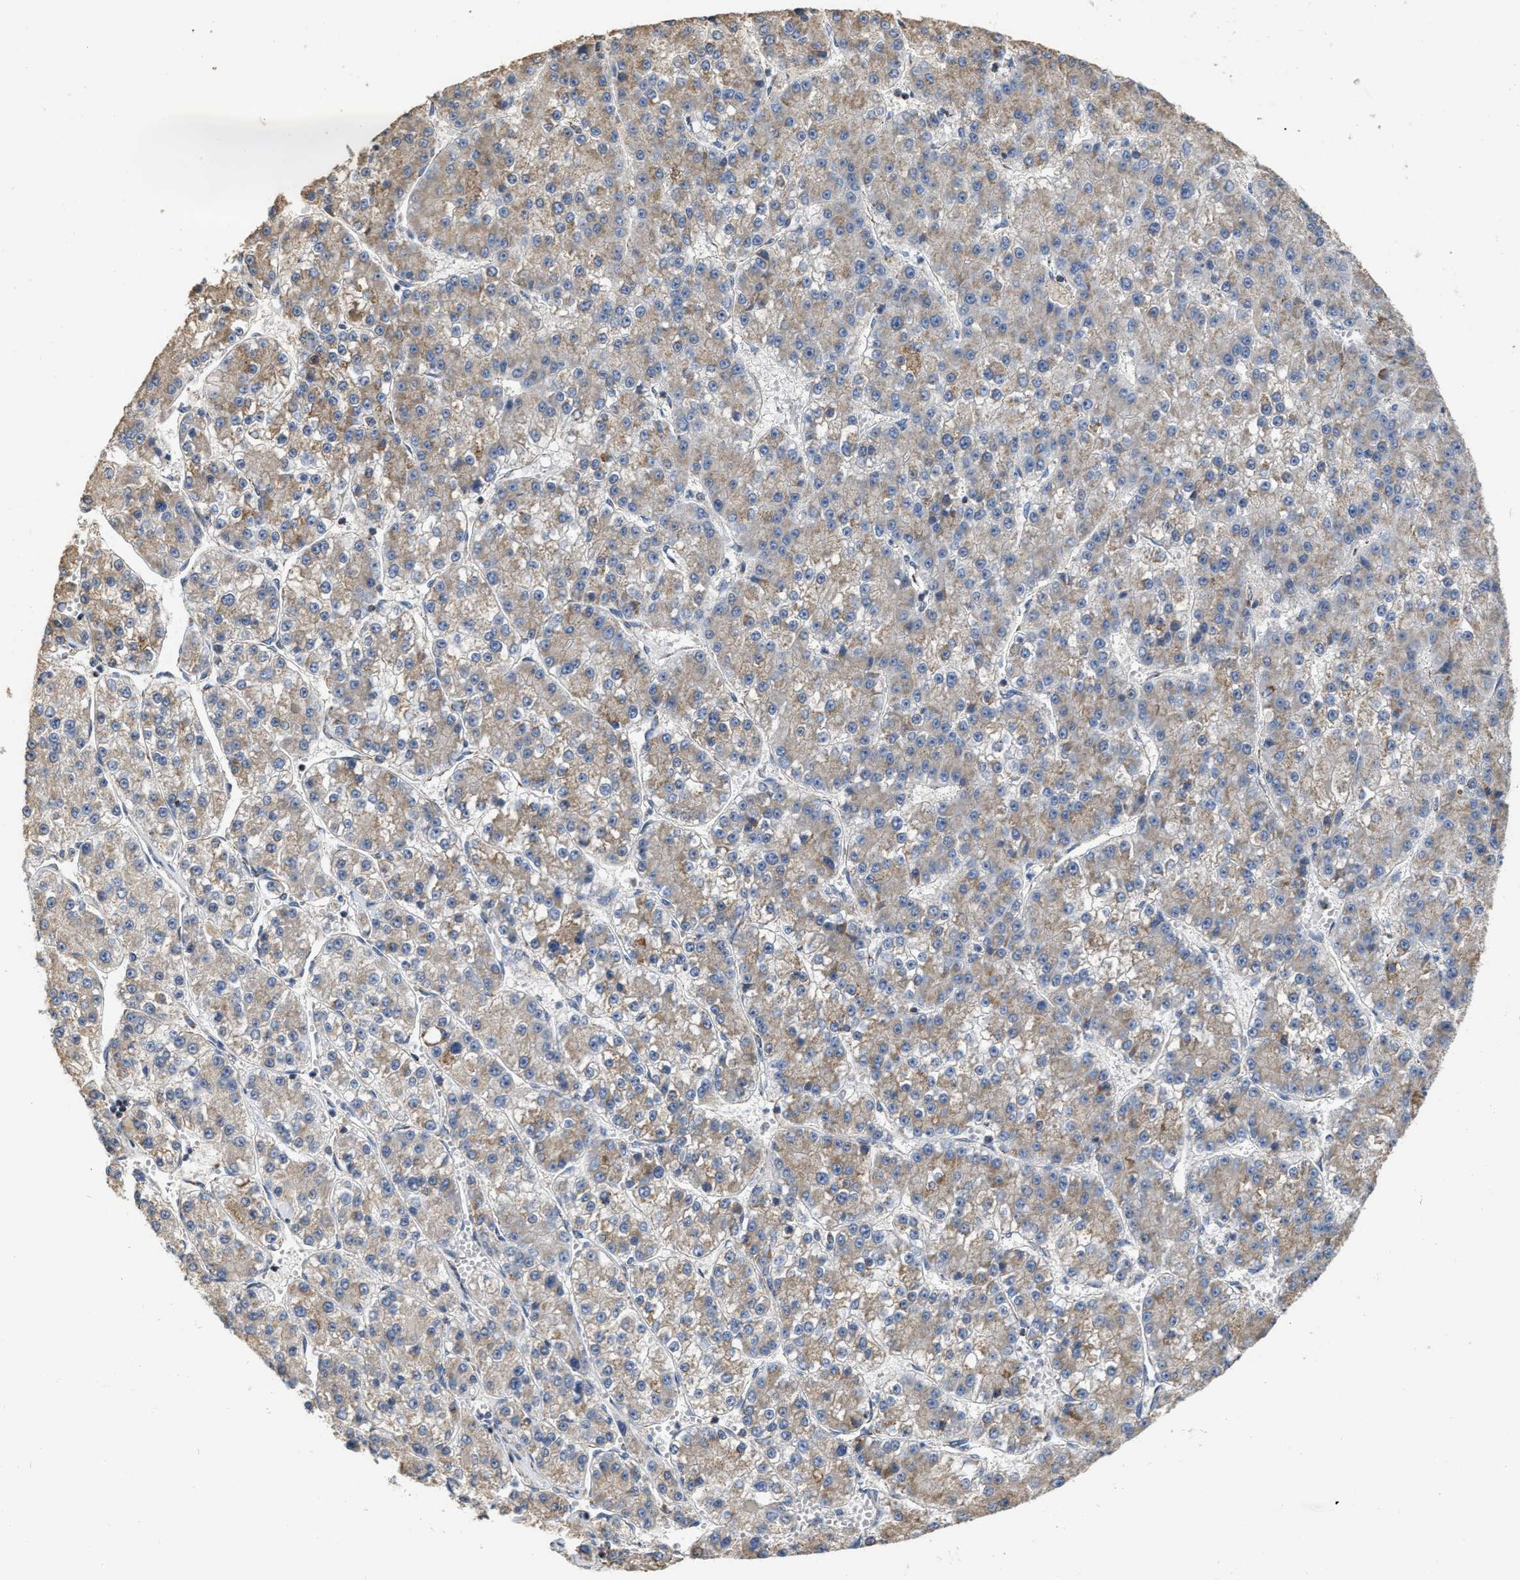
{"staining": {"intensity": "weak", "quantity": "25%-75%", "location": "cytoplasmic/membranous"}, "tissue": "liver cancer", "cell_type": "Tumor cells", "image_type": "cancer", "snomed": [{"axis": "morphology", "description": "Carcinoma, Hepatocellular, NOS"}, {"axis": "topography", "description": "Liver"}], "caption": "Liver cancer was stained to show a protein in brown. There is low levels of weak cytoplasmic/membranous expression in about 25%-75% of tumor cells.", "gene": "CBLB", "patient": {"sex": "female", "age": 73}}